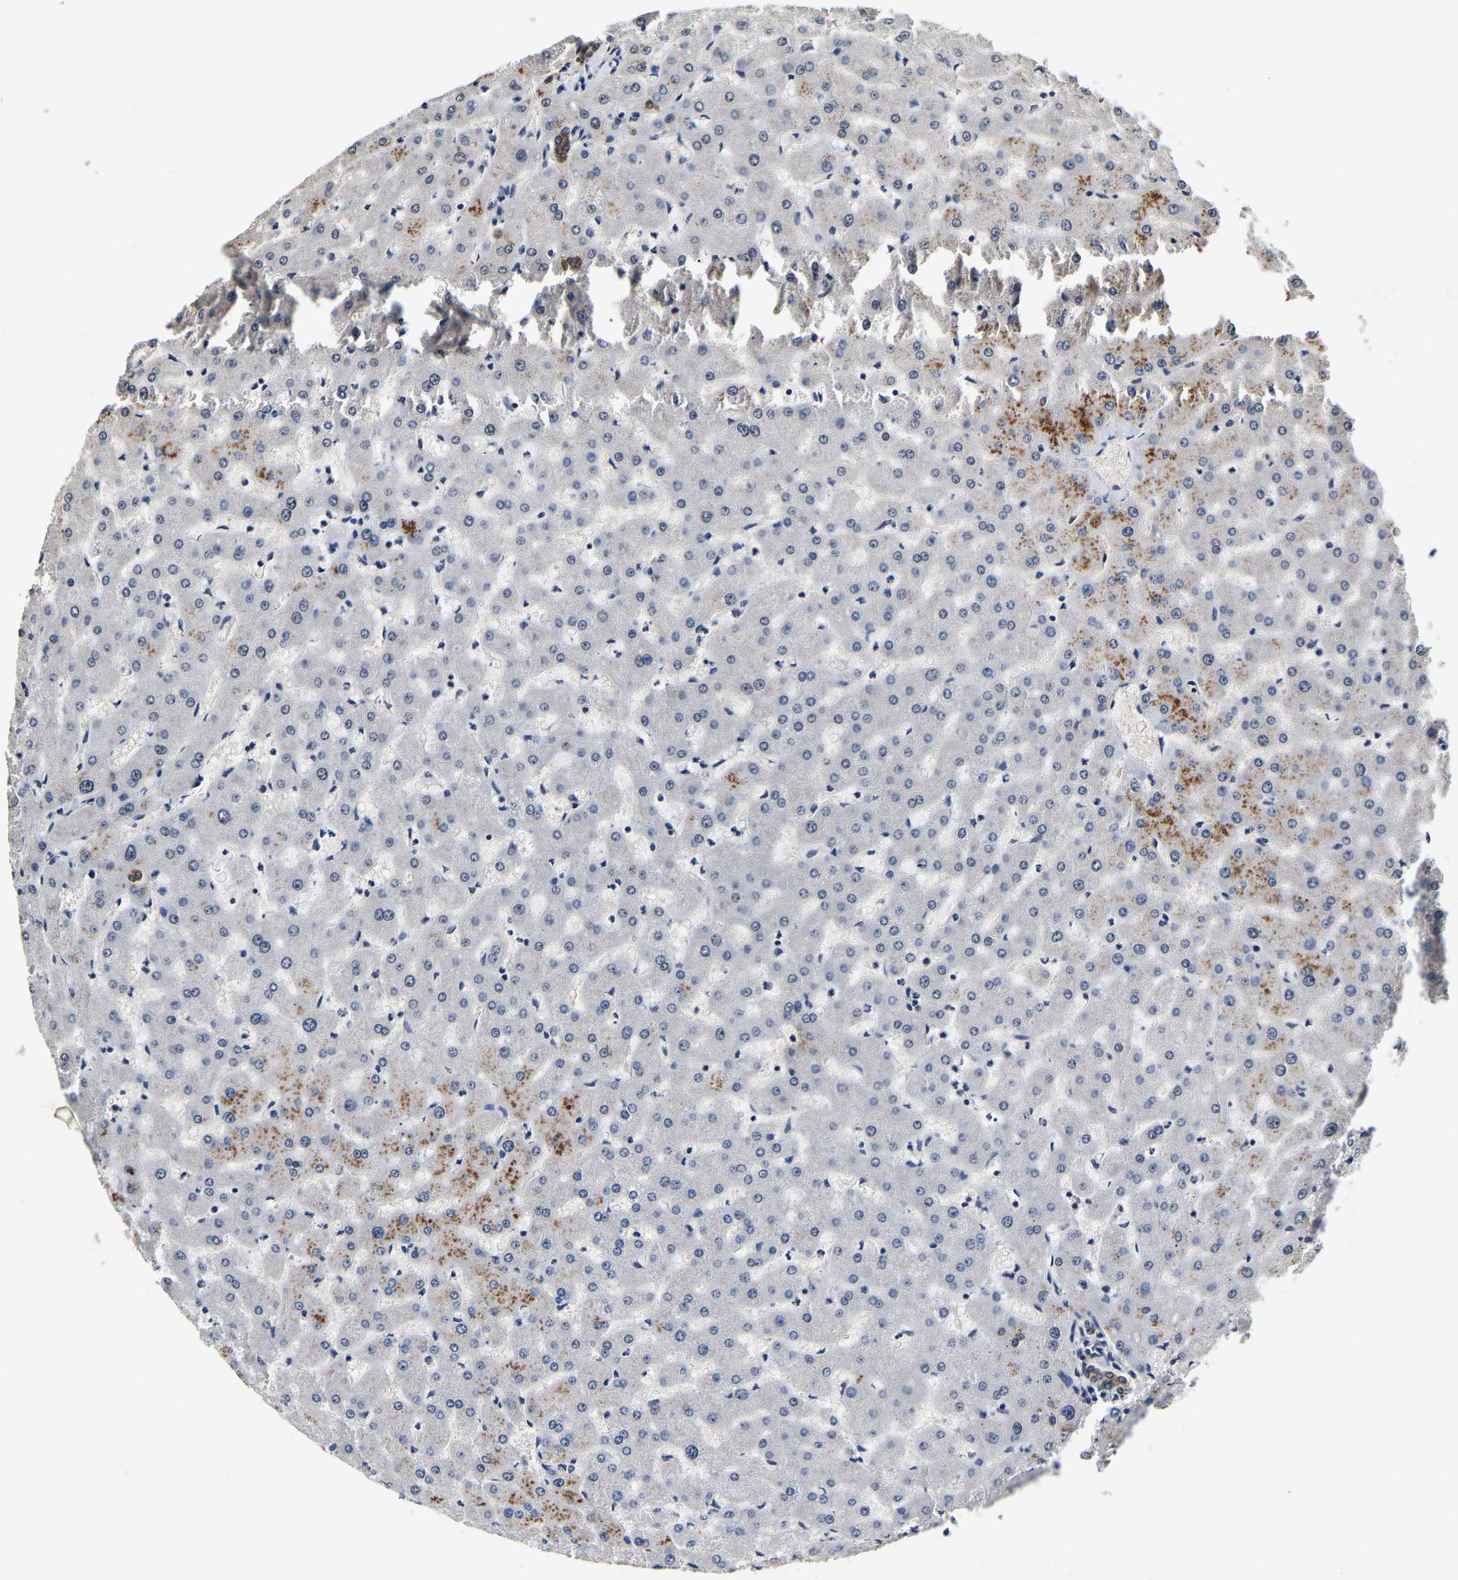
{"staining": {"intensity": "moderate", "quantity": ">75%", "location": "cytoplasmic/membranous"}, "tissue": "liver", "cell_type": "Cholangiocytes", "image_type": "normal", "snomed": [{"axis": "morphology", "description": "Normal tissue, NOS"}, {"axis": "topography", "description": "Liver"}], "caption": "This is a histology image of immunohistochemistry (IHC) staining of normal liver, which shows moderate expression in the cytoplasmic/membranous of cholangiocytes.", "gene": "RUVBL1", "patient": {"sex": "female", "age": 63}}